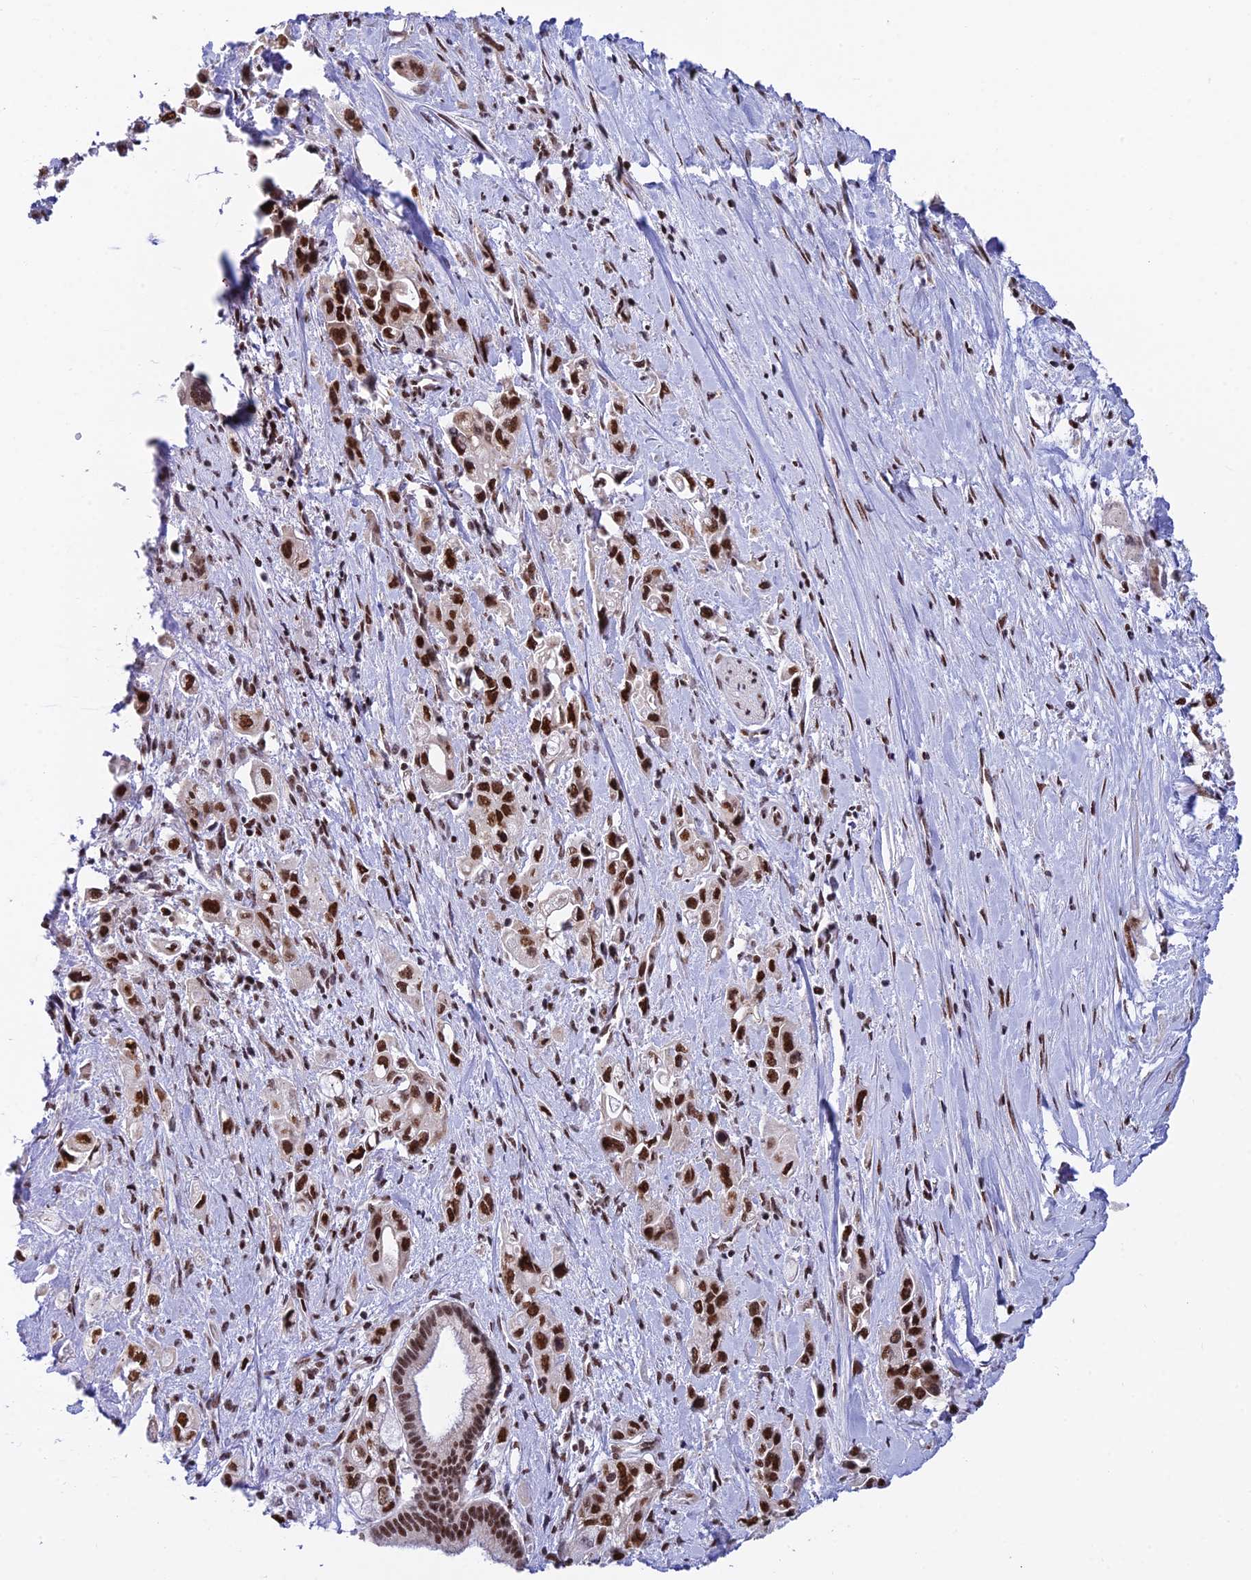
{"staining": {"intensity": "strong", "quantity": ">75%", "location": "nuclear"}, "tissue": "pancreatic cancer", "cell_type": "Tumor cells", "image_type": "cancer", "snomed": [{"axis": "morphology", "description": "Adenocarcinoma, NOS"}, {"axis": "topography", "description": "Pancreas"}], "caption": "Immunohistochemistry image of human pancreatic cancer (adenocarcinoma) stained for a protein (brown), which displays high levels of strong nuclear positivity in about >75% of tumor cells.", "gene": "USP22", "patient": {"sex": "female", "age": 66}}